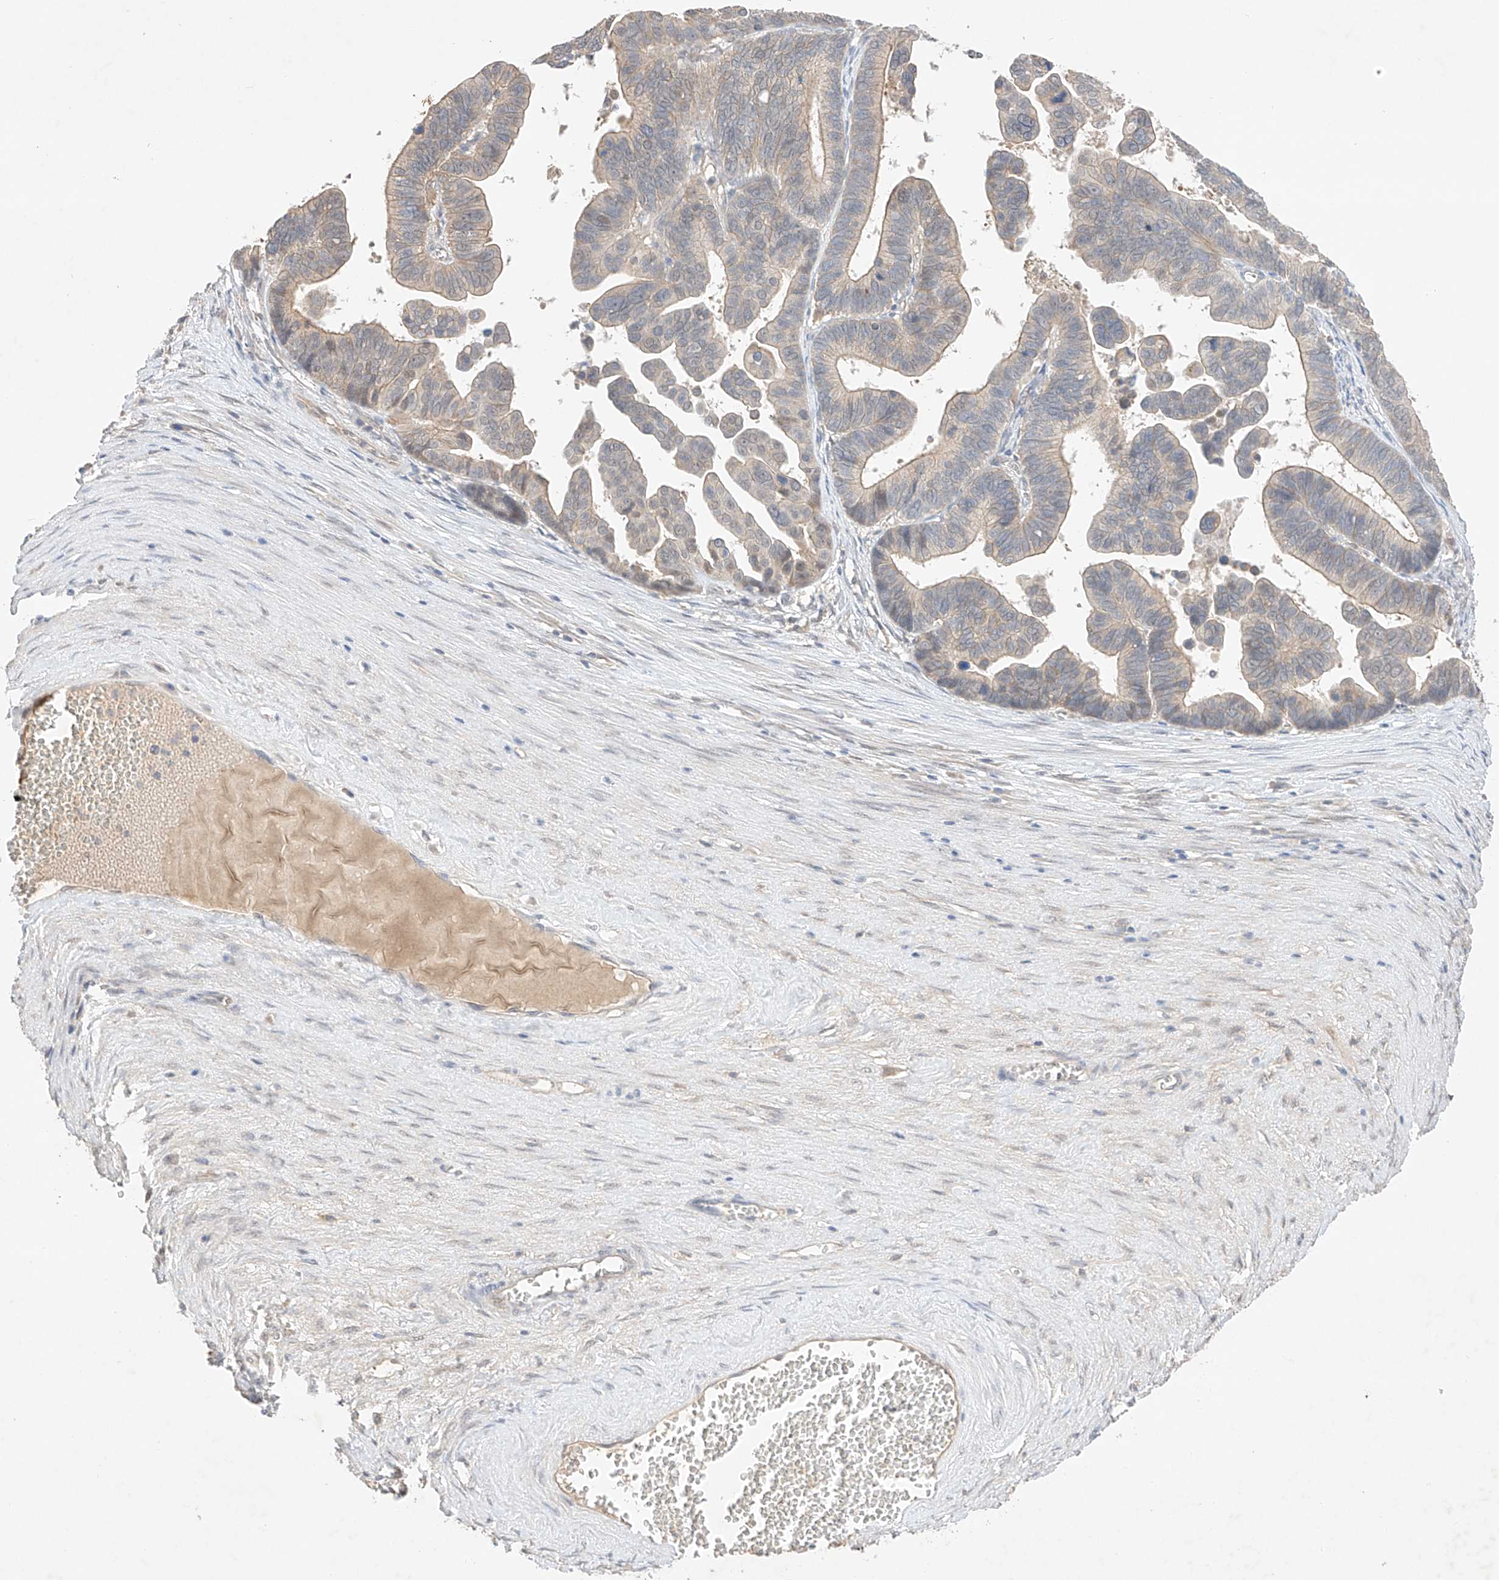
{"staining": {"intensity": "weak", "quantity": "<25%", "location": "cytoplasmic/membranous"}, "tissue": "ovarian cancer", "cell_type": "Tumor cells", "image_type": "cancer", "snomed": [{"axis": "morphology", "description": "Cystadenocarcinoma, serous, NOS"}, {"axis": "topography", "description": "Ovary"}], "caption": "Tumor cells are negative for protein expression in human ovarian cancer.", "gene": "IL22RA2", "patient": {"sex": "female", "age": 56}}